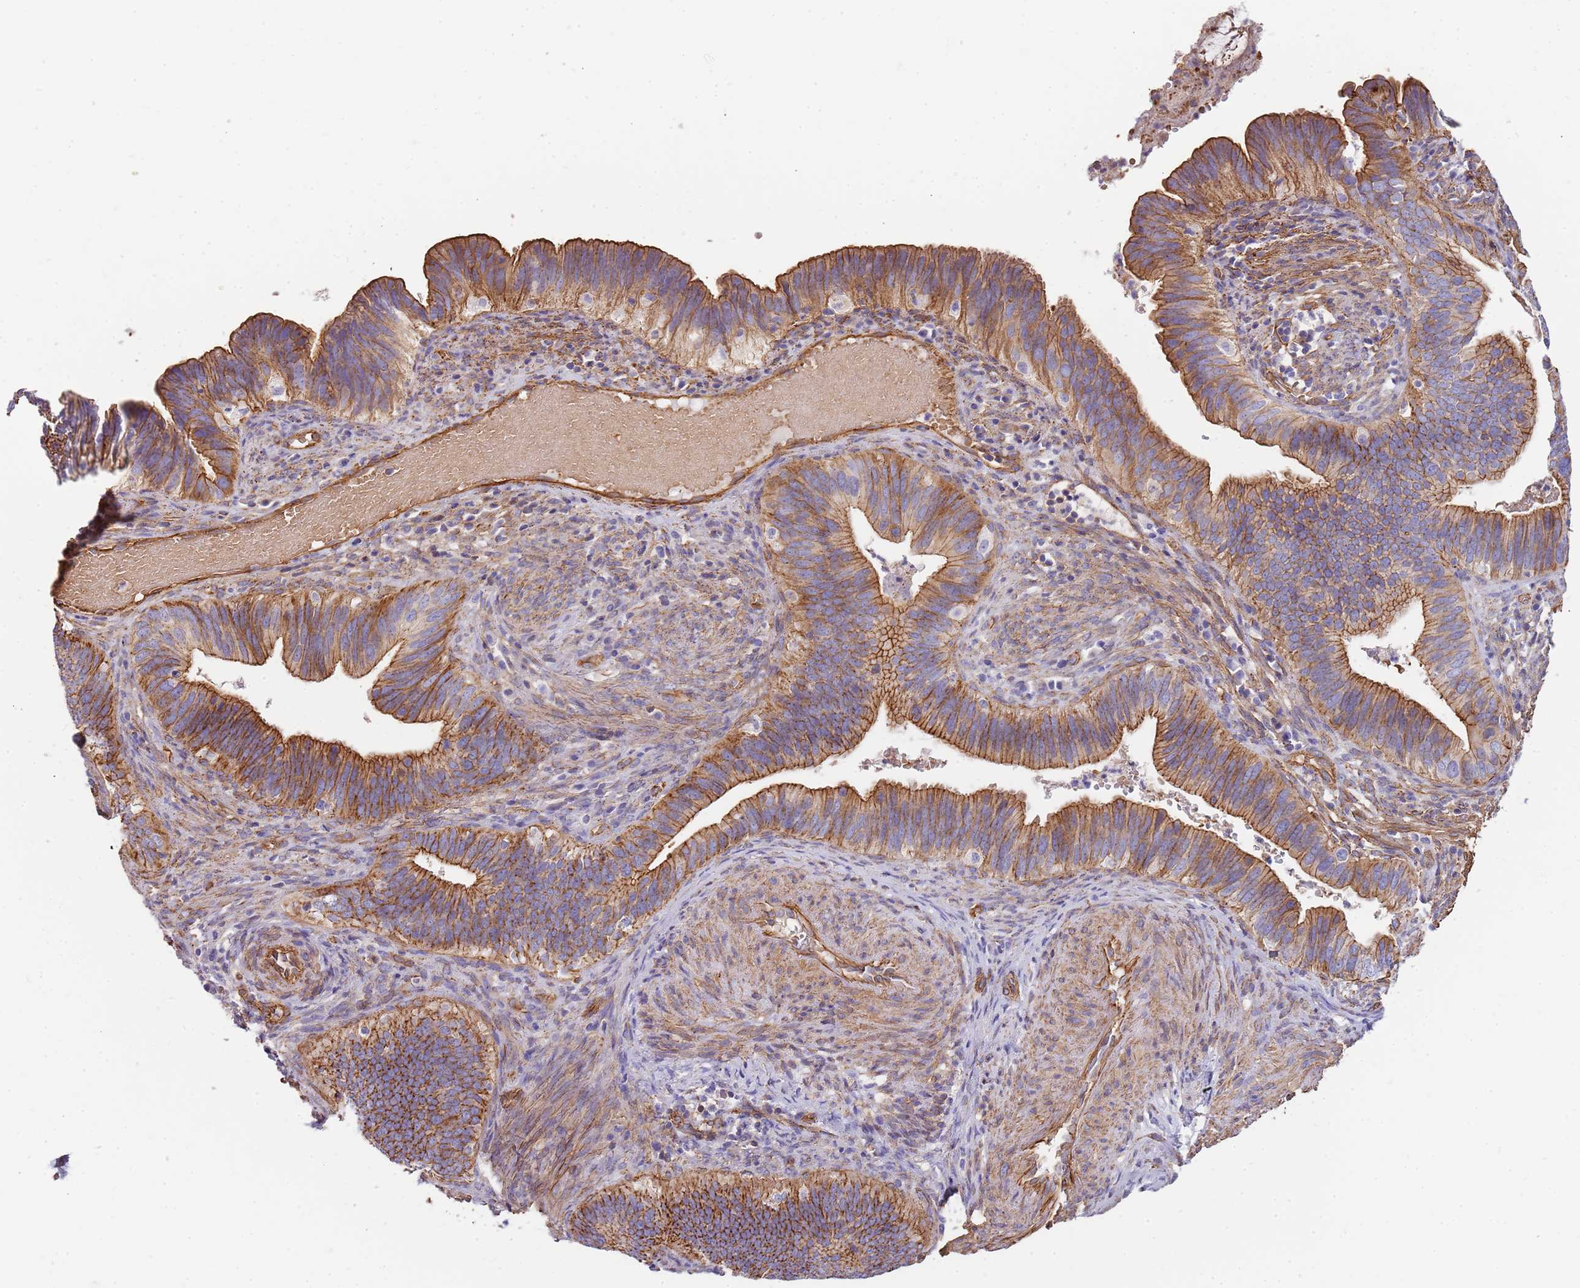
{"staining": {"intensity": "moderate", "quantity": ">75%", "location": "cytoplasmic/membranous"}, "tissue": "cervical cancer", "cell_type": "Tumor cells", "image_type": "cancer", "snomed": [{"axis": "morphology", "description": "Adenocarcinoma, NOS"}, {"axis": "topography", "description": "Cervix"}], "caption": "Immunohistochemical staining of human adenocarcinoma (cervical) shows medium levels of moderate cytoplasmic/membranous protein expression in about >75% of tumor cells.", "gene": "GFRAL", "patient": {"sex": "female", "age": 42}}